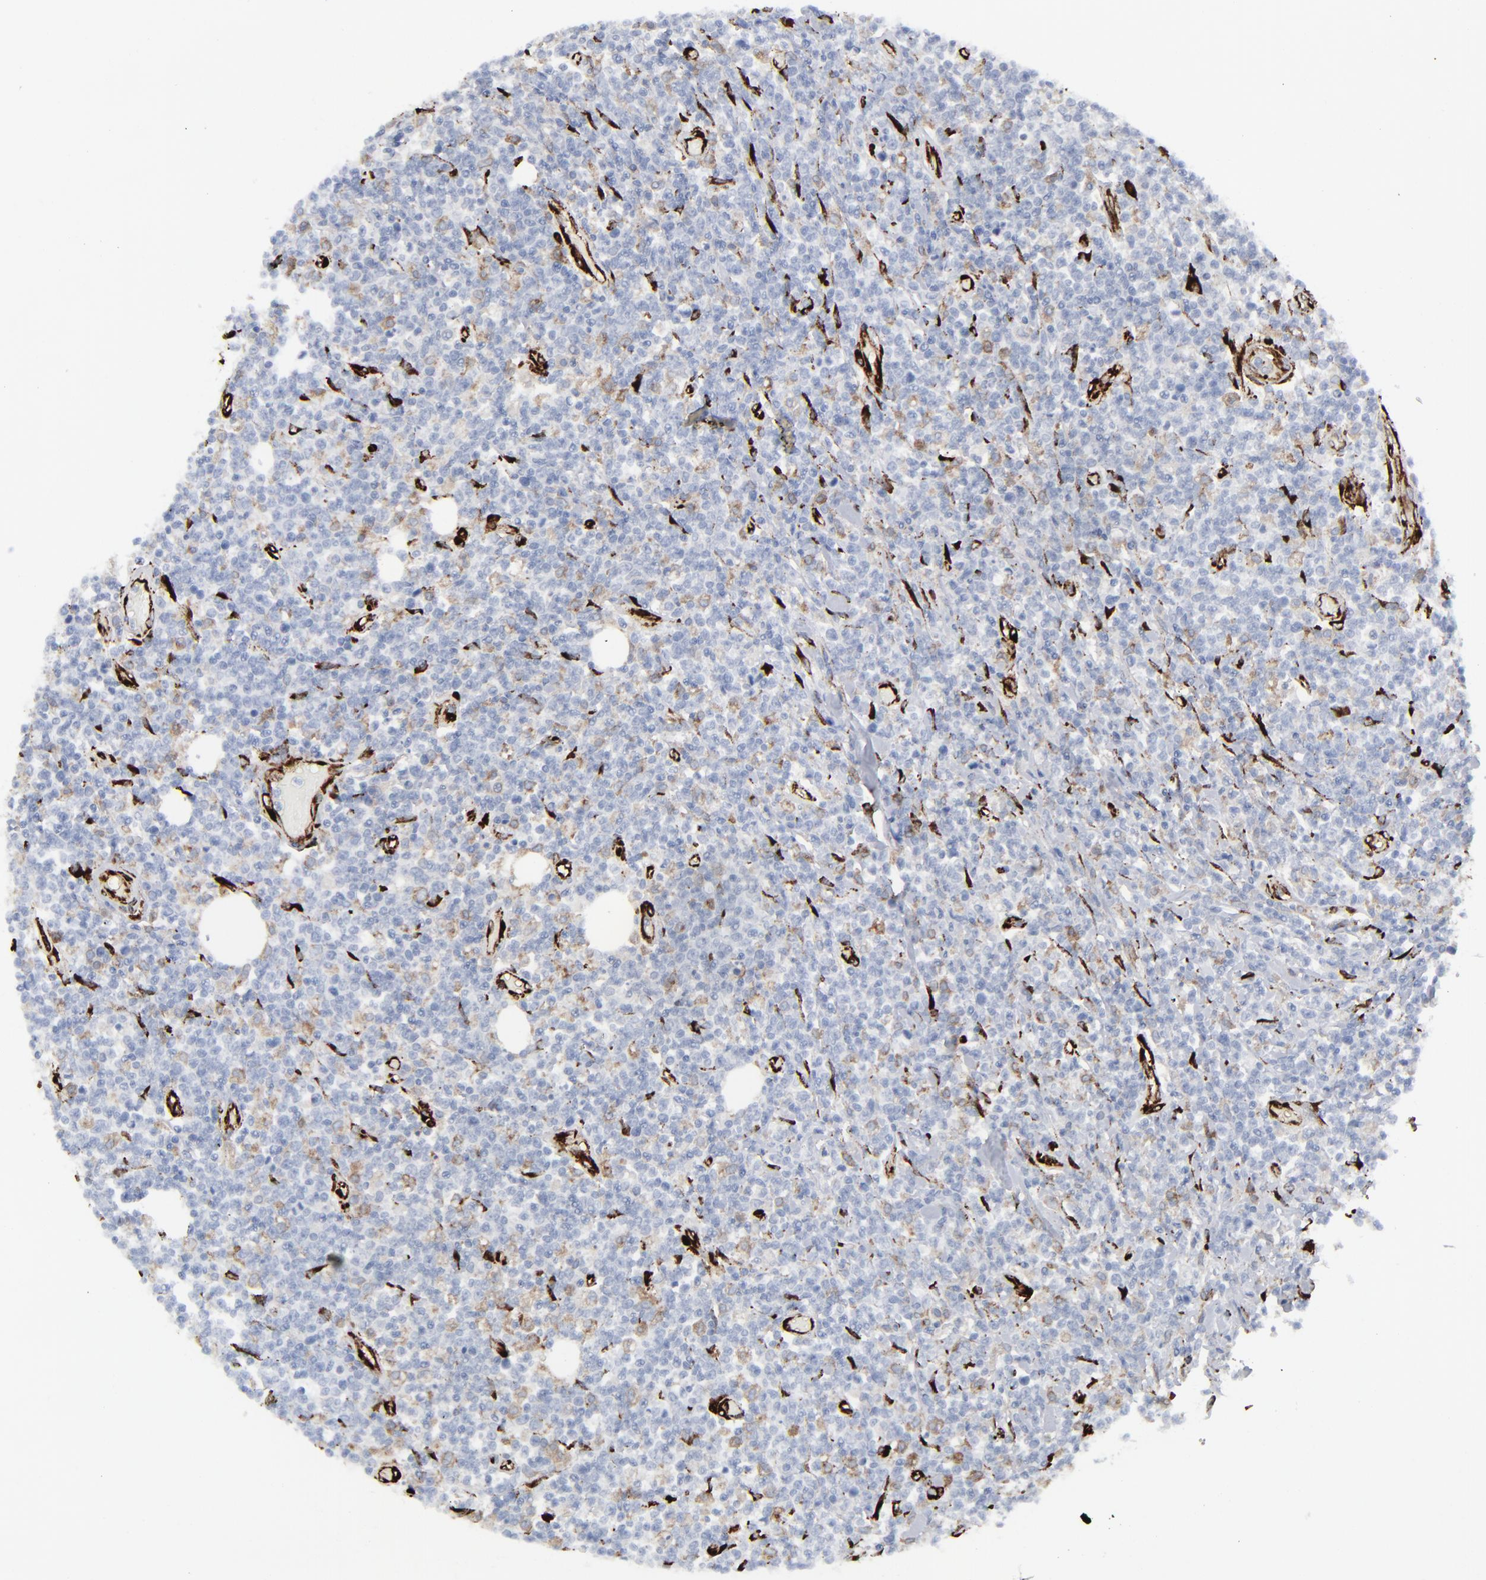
{"staining": {"intensity": "negative", "quantity": "none", "location": "none"}, "tissue": "lymphoma", "cell_type": "Tumor cells", "image_type": "cancer", "snomed": [{"axis": "morphology", "description": "Malignant lymphoma, non-Hodgkin's type, High grade"}, {"axis": "topography", "description": "Colon"}], "caption": "DAB (3,3'-diaminobenzidine) immunohistochemical staining of malignant lymphoma, non-Hodgkin's type (high-grade) demonstrates no significant staining in tumor cells.", "gene": "SPARC", "patient": {"sex": "male", "age": 82}}